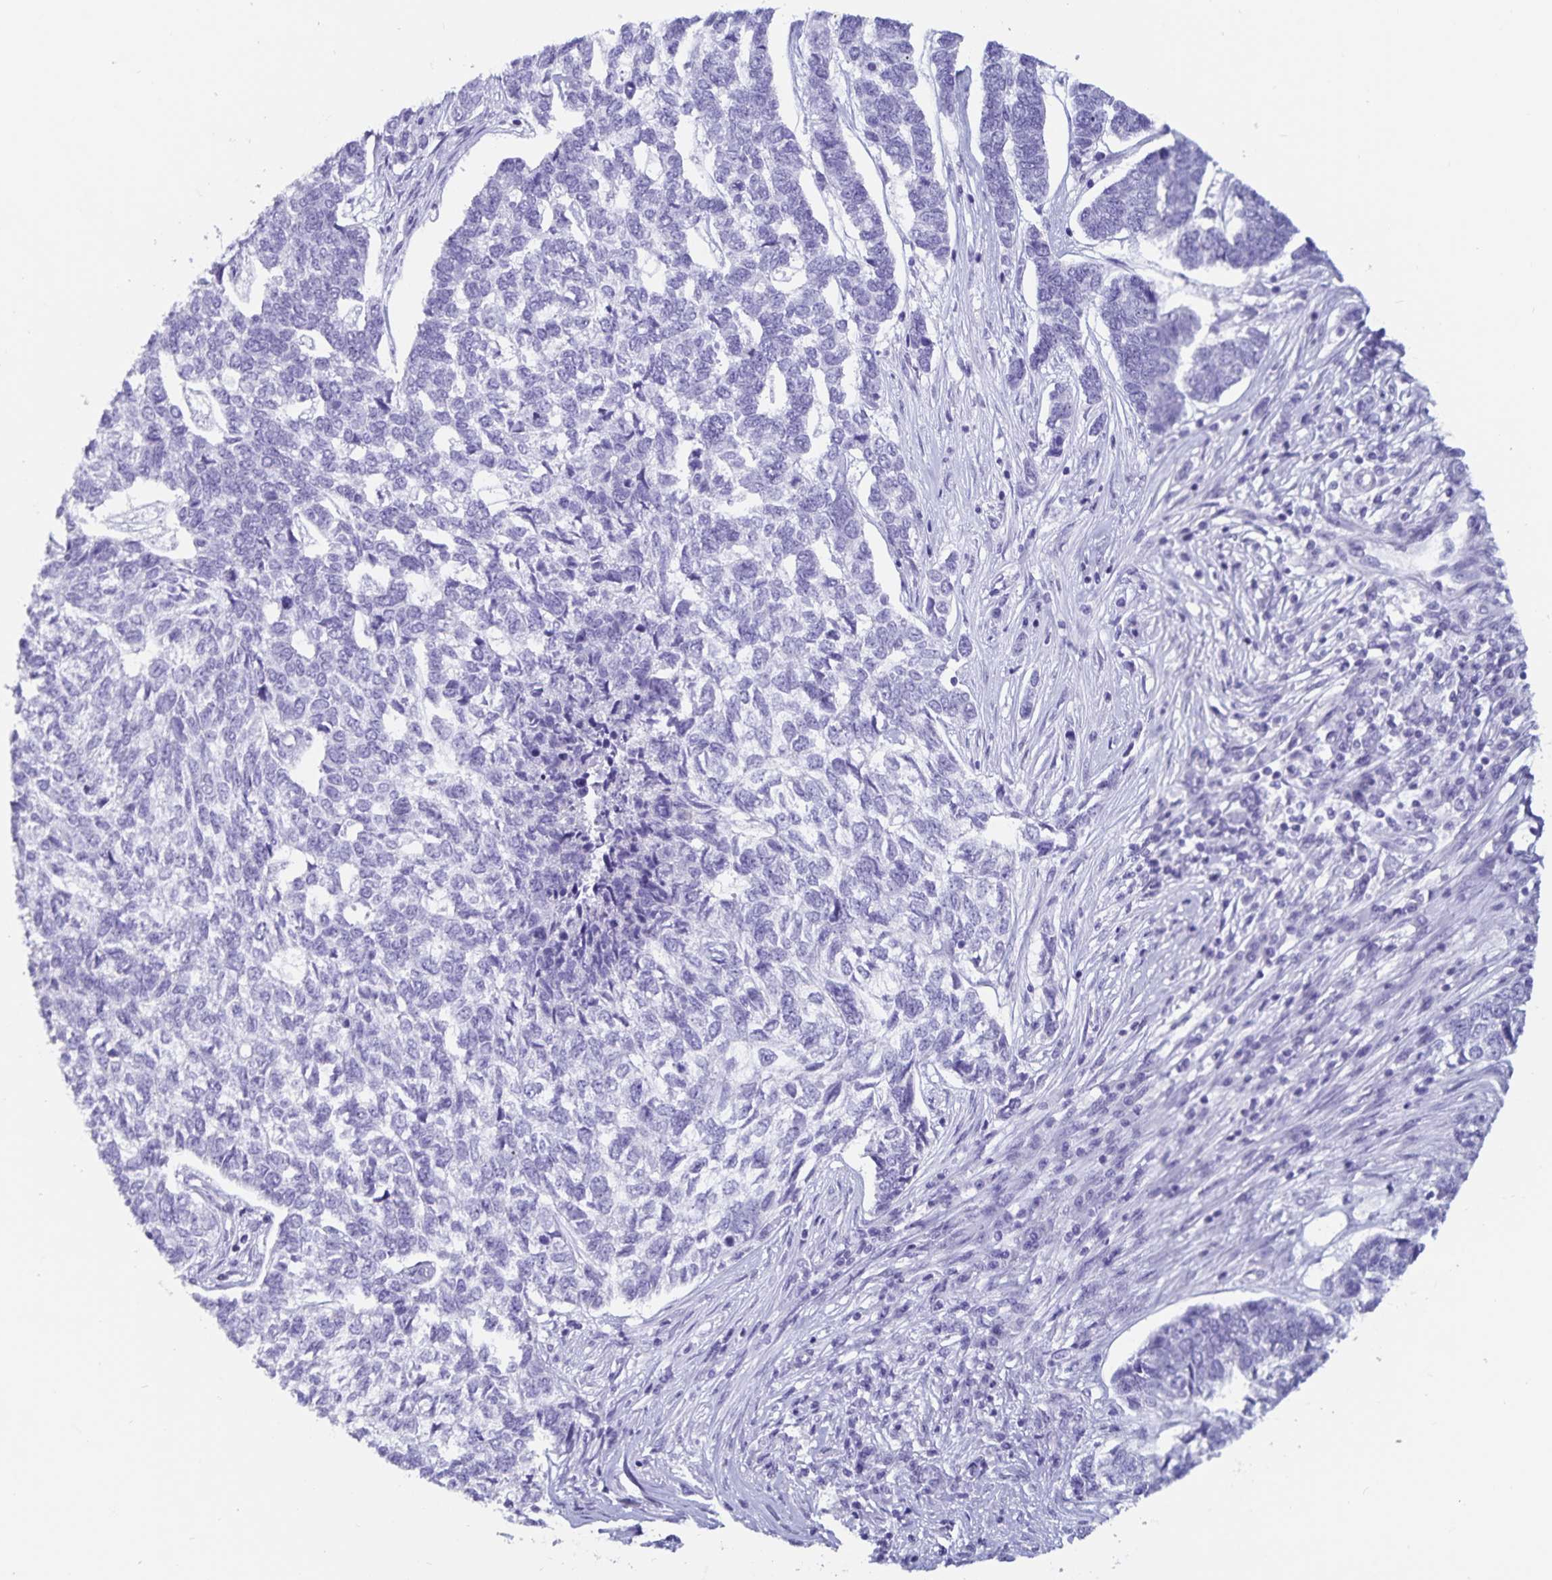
{"staining": {"intensity": "negative", "quantity": "none", "location": "none"}, "tissue": "skin cancer", "cell_type": "Tumor cells", "image_type": "cancer", "snomed": [{"axis": "morphology", "description": "Basal cell carcinoma"}, {"axis": "topography", "description": "Skin"}], "caption": "A micrograph of human skin basal cell carcinoma is negative for staining in tumor cells.", "gene": "GPR137", "patient": {"sex": "female", "age": 65}}